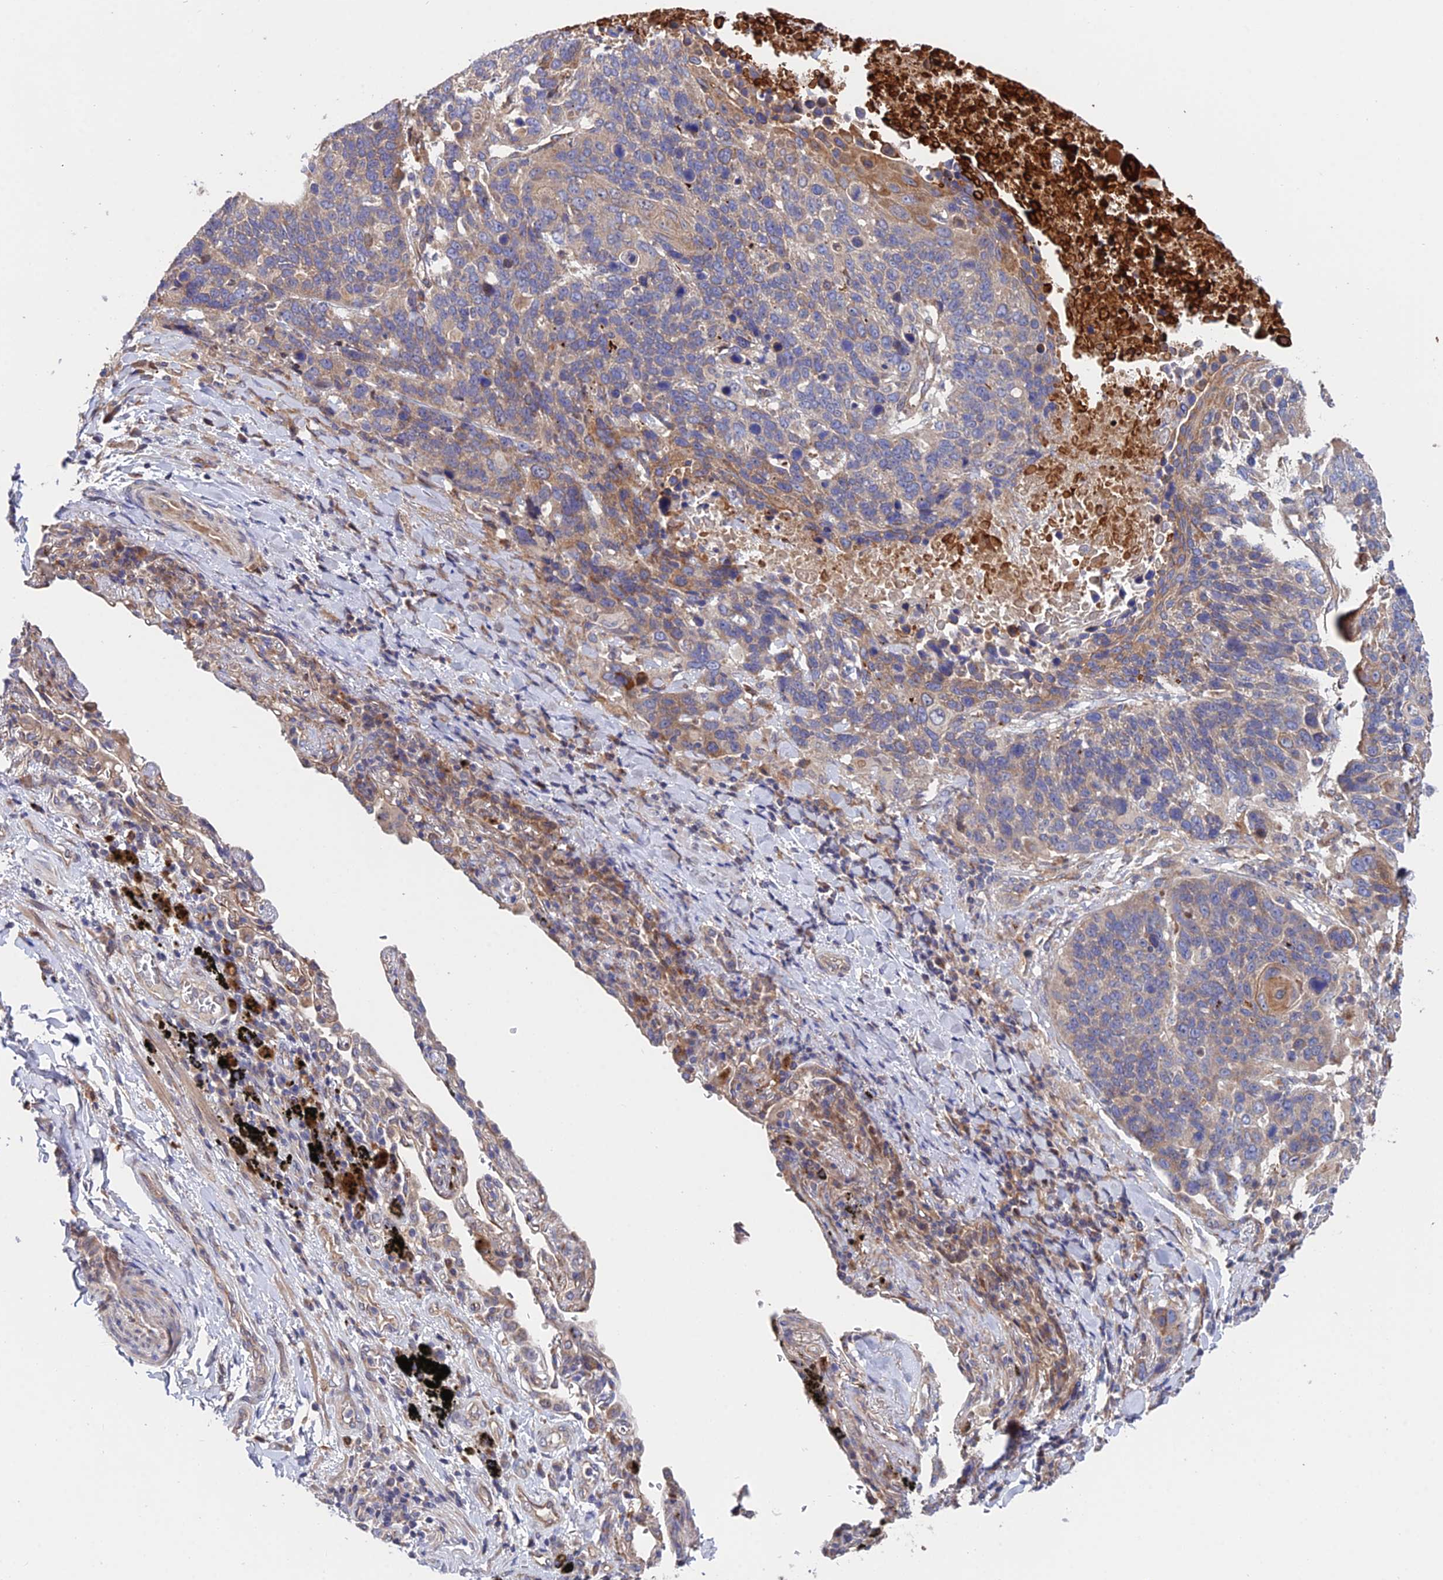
{"staining": {"intensity": "moderate", "quantity": "<25%", "location": "cytoplasmic/membranous"}, "tissue": "lung cancer", "cell_type": "Tumor cells", "image_type": "cancer", "snomed": [{"axis": "morphology", "description": "Squamous cell carcinoma, NOS"}, {"axis": "topography", "description": "Lung"}], "caption": "Immunohistochemical staining of human lung cancer (squamous cell carcinoma) exhibits moderate cytoplasmic/membranous protein expression in about <25% of tumor cells. Nuclei are stained in blue.", "gene": "CDC37L1", "patient": {"sex": "male", "age": 66}}